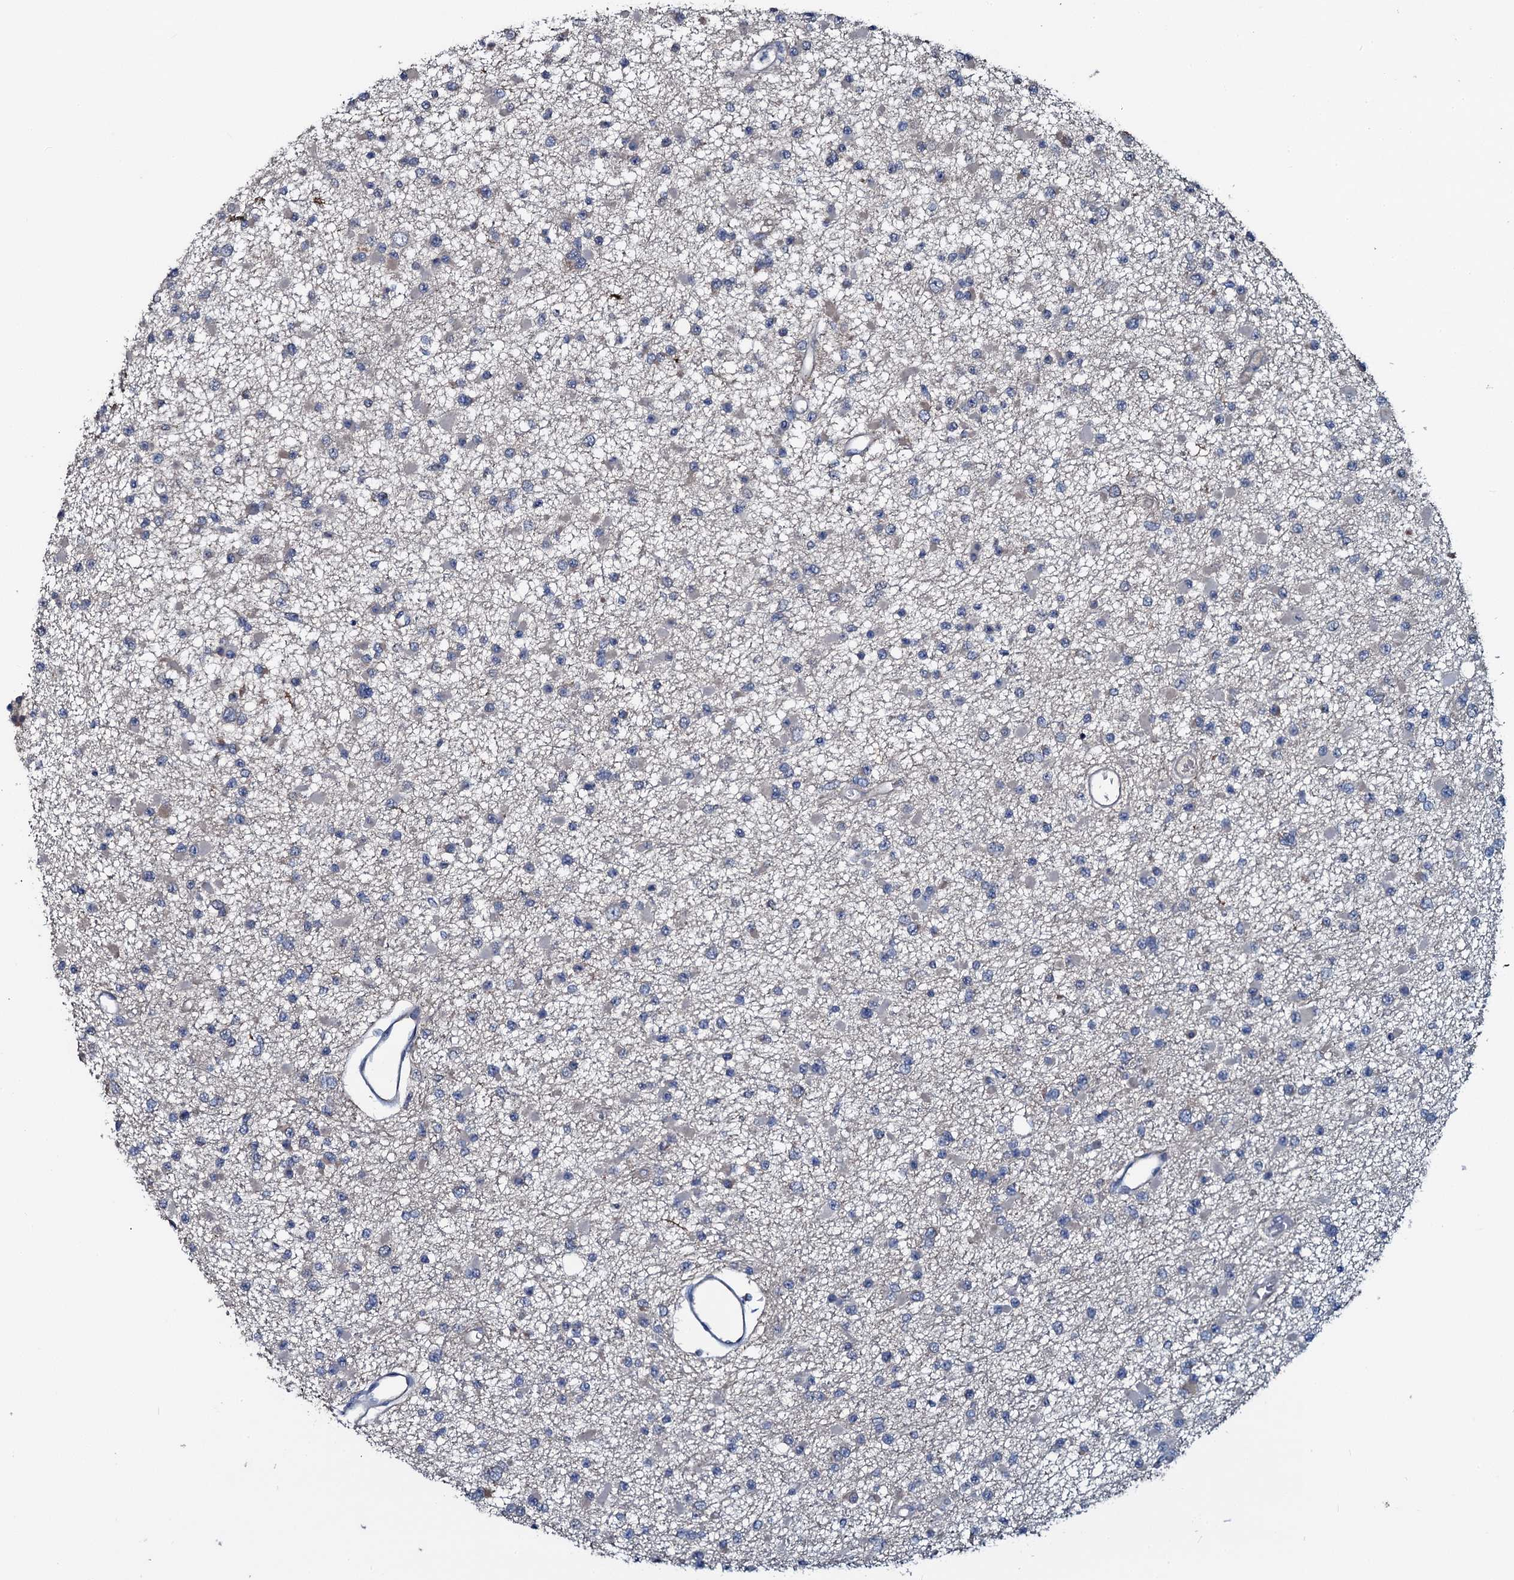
{"staining": {"intensity": "negative", "quantity": "none", "location": "none"}, "tissue": "glioma", "cell_type": "Tumor cells", "image_type": "cancer", "snomed": [{"axis": "morphology", "description": "Glioma, malignant, Low grade"}, {"axis": "topography", "description": "Brain"}], "caption": "Tumor cells show no significant protein positivity in glioma. (IHC, brightfield microscopy, high magnification).", "gene": "IL12B", "patient": {"sex": "female", "age": 22}}